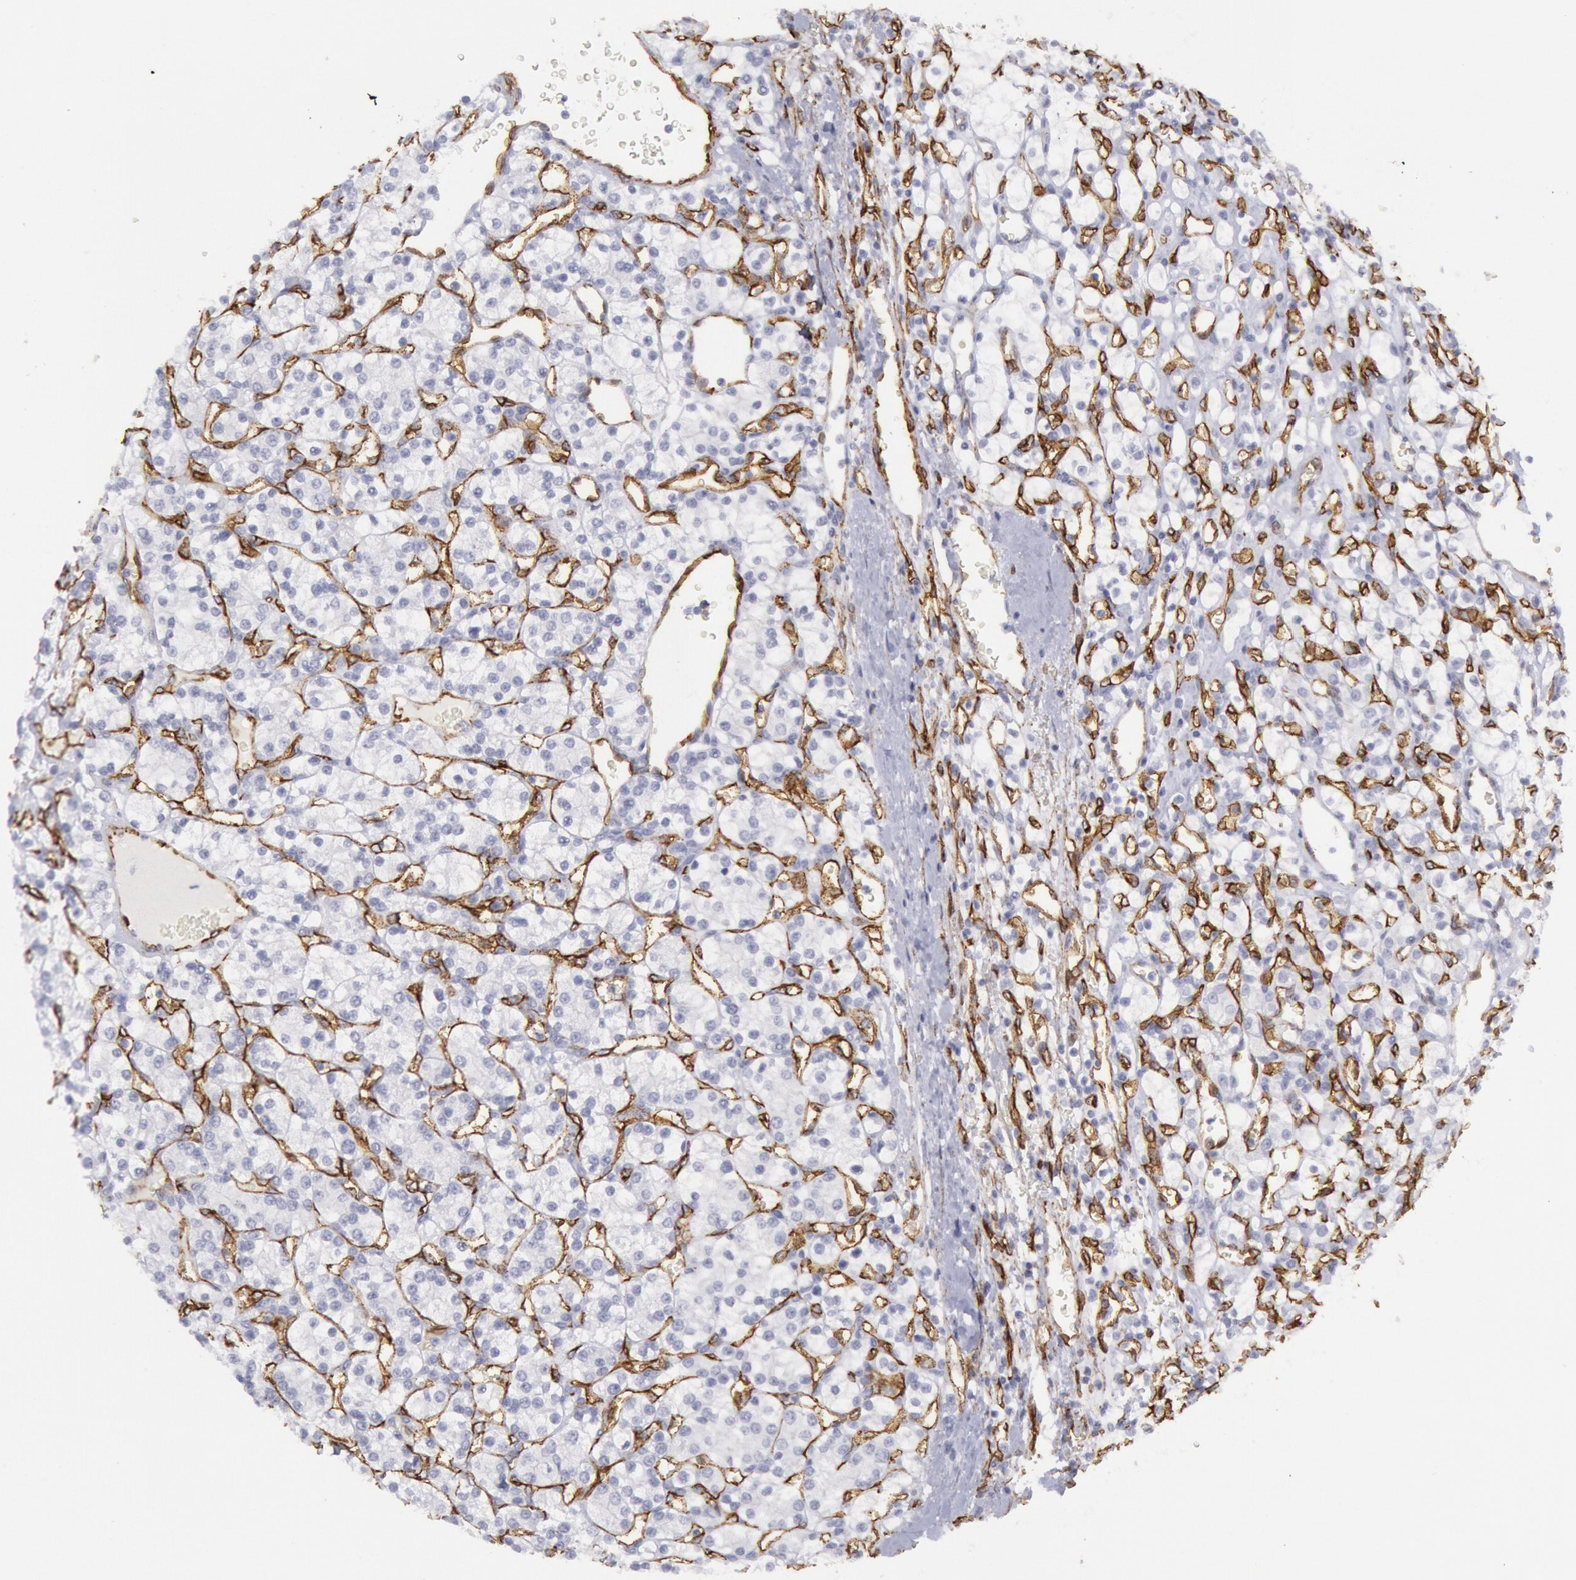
{"staining": {"intensity": "negative", "quantity": "none", "location": "none"}, "tissue": "renal cancer", "cell_type": "Tumor cells", "image_type": "cancer", "snomed": [{"axis": "morphology", "description": "Adenocarcinoma, NOS"}, {"axis": "topography", "description": "Kidney"}], "caption": "Tumor cells are negative for protein expression in human renal cancer.", "gene": "CDH13", "patient": {"sex": "female", "age": 62}}